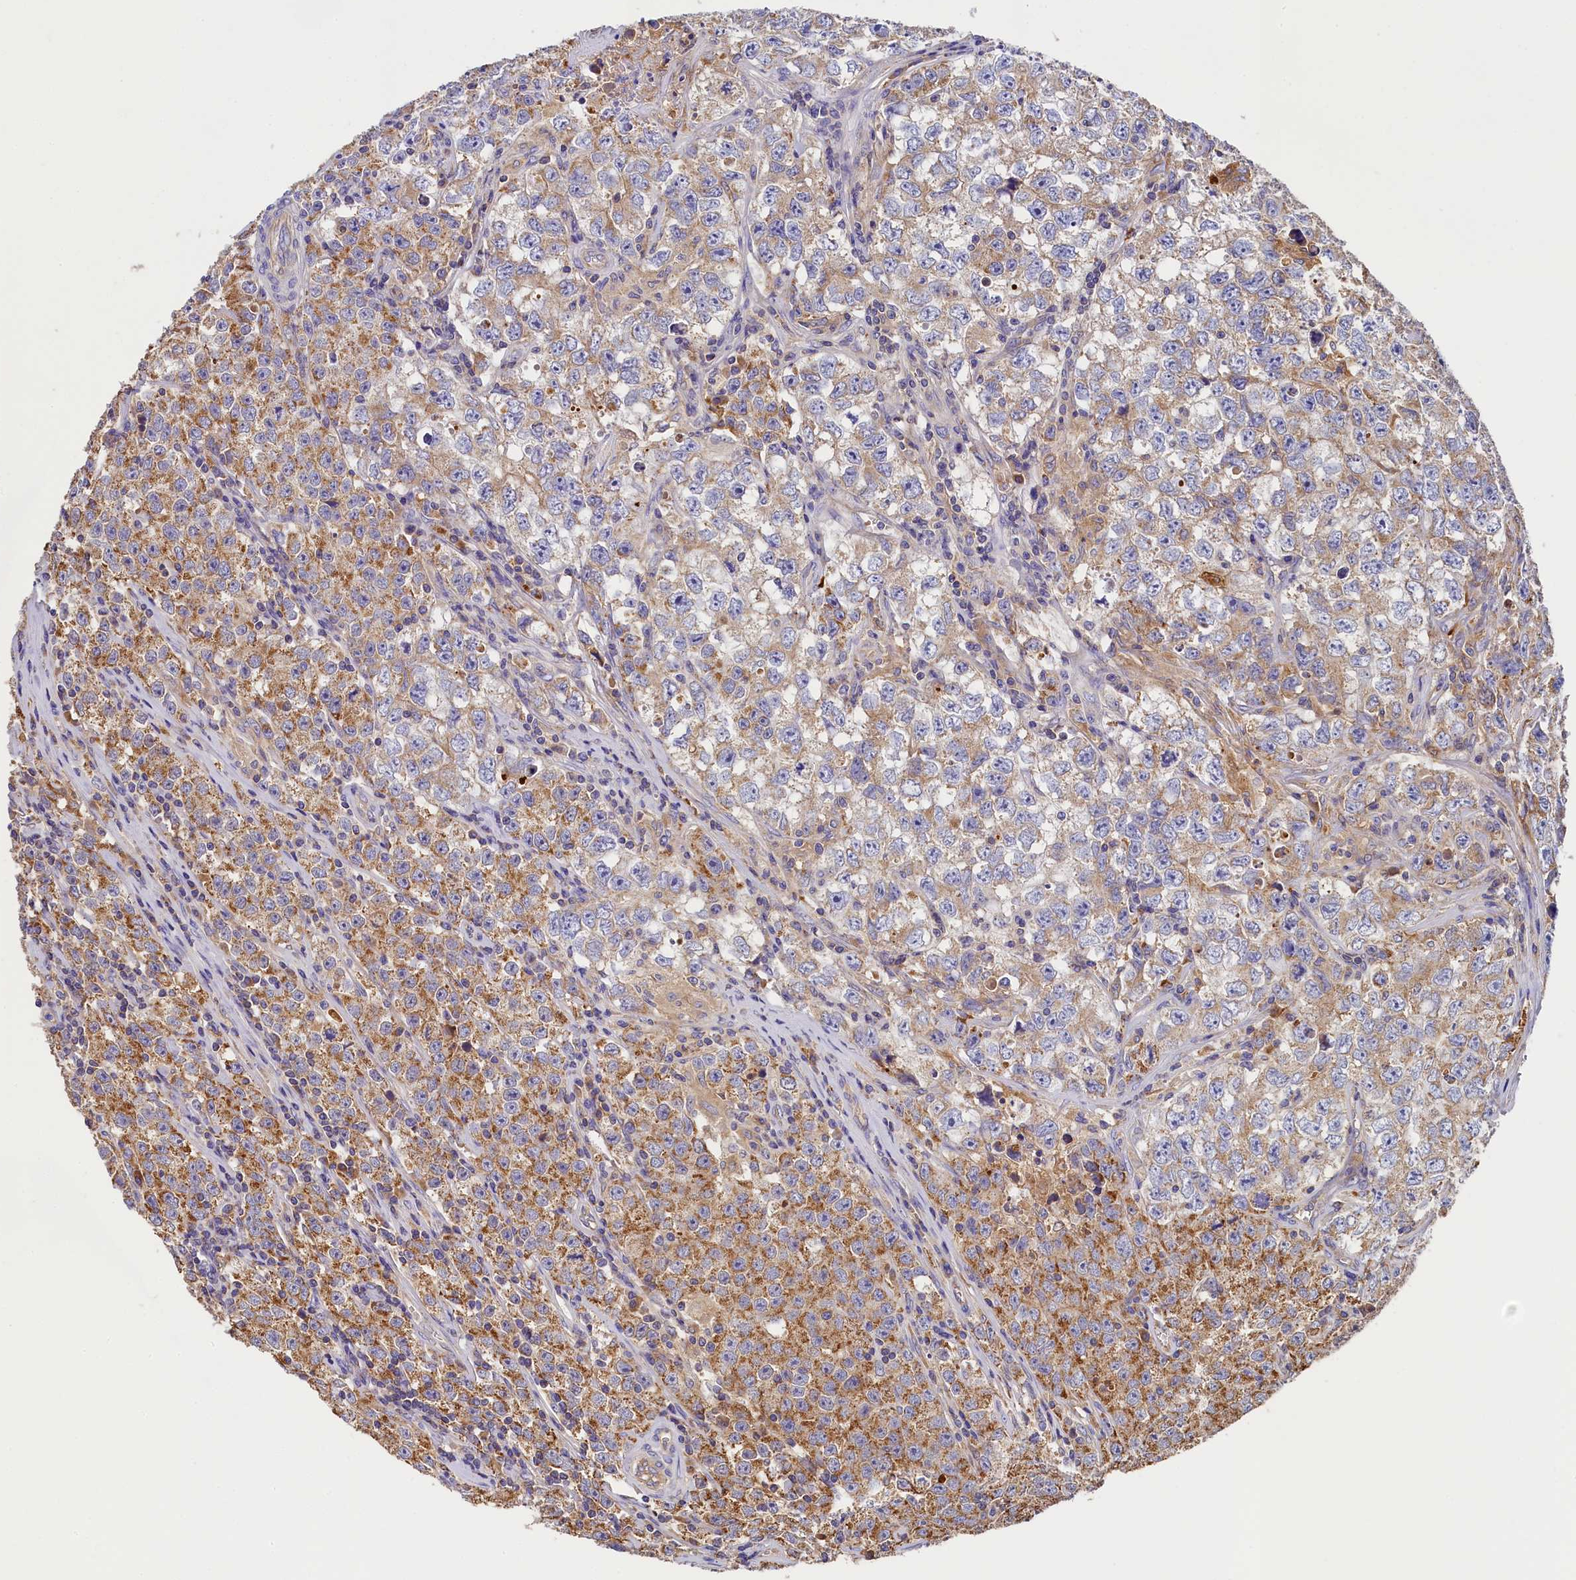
{"staining": {"intensity": "moderate", "quantity": ">75%", "location": "cytoplasmic/membranous"}, "tissue": "testis cancer", "cell_type": "Tumor cells", "image_type": "cancer", "snomed": [{"axis": "morphology", "description": "Seminoma, NOS"}, {"axis": "morphology", "description": "Carcinoma, Embryonal, NOS"}, {"axis": "topography", "description": "Testis"}], "caption": "IHC histopathology image of neoplastic tissue: testis cancer (seminoma) stained using immunohistochemistry demonstrates medium levels of moderate protein expression localized specifically in the cytoplasmic/membranous of tumor cells, appearing as a cytoplasmic/membranous brown color.", "gene": "SEC31B", "patient": {"sex": "male", "age": 43}}